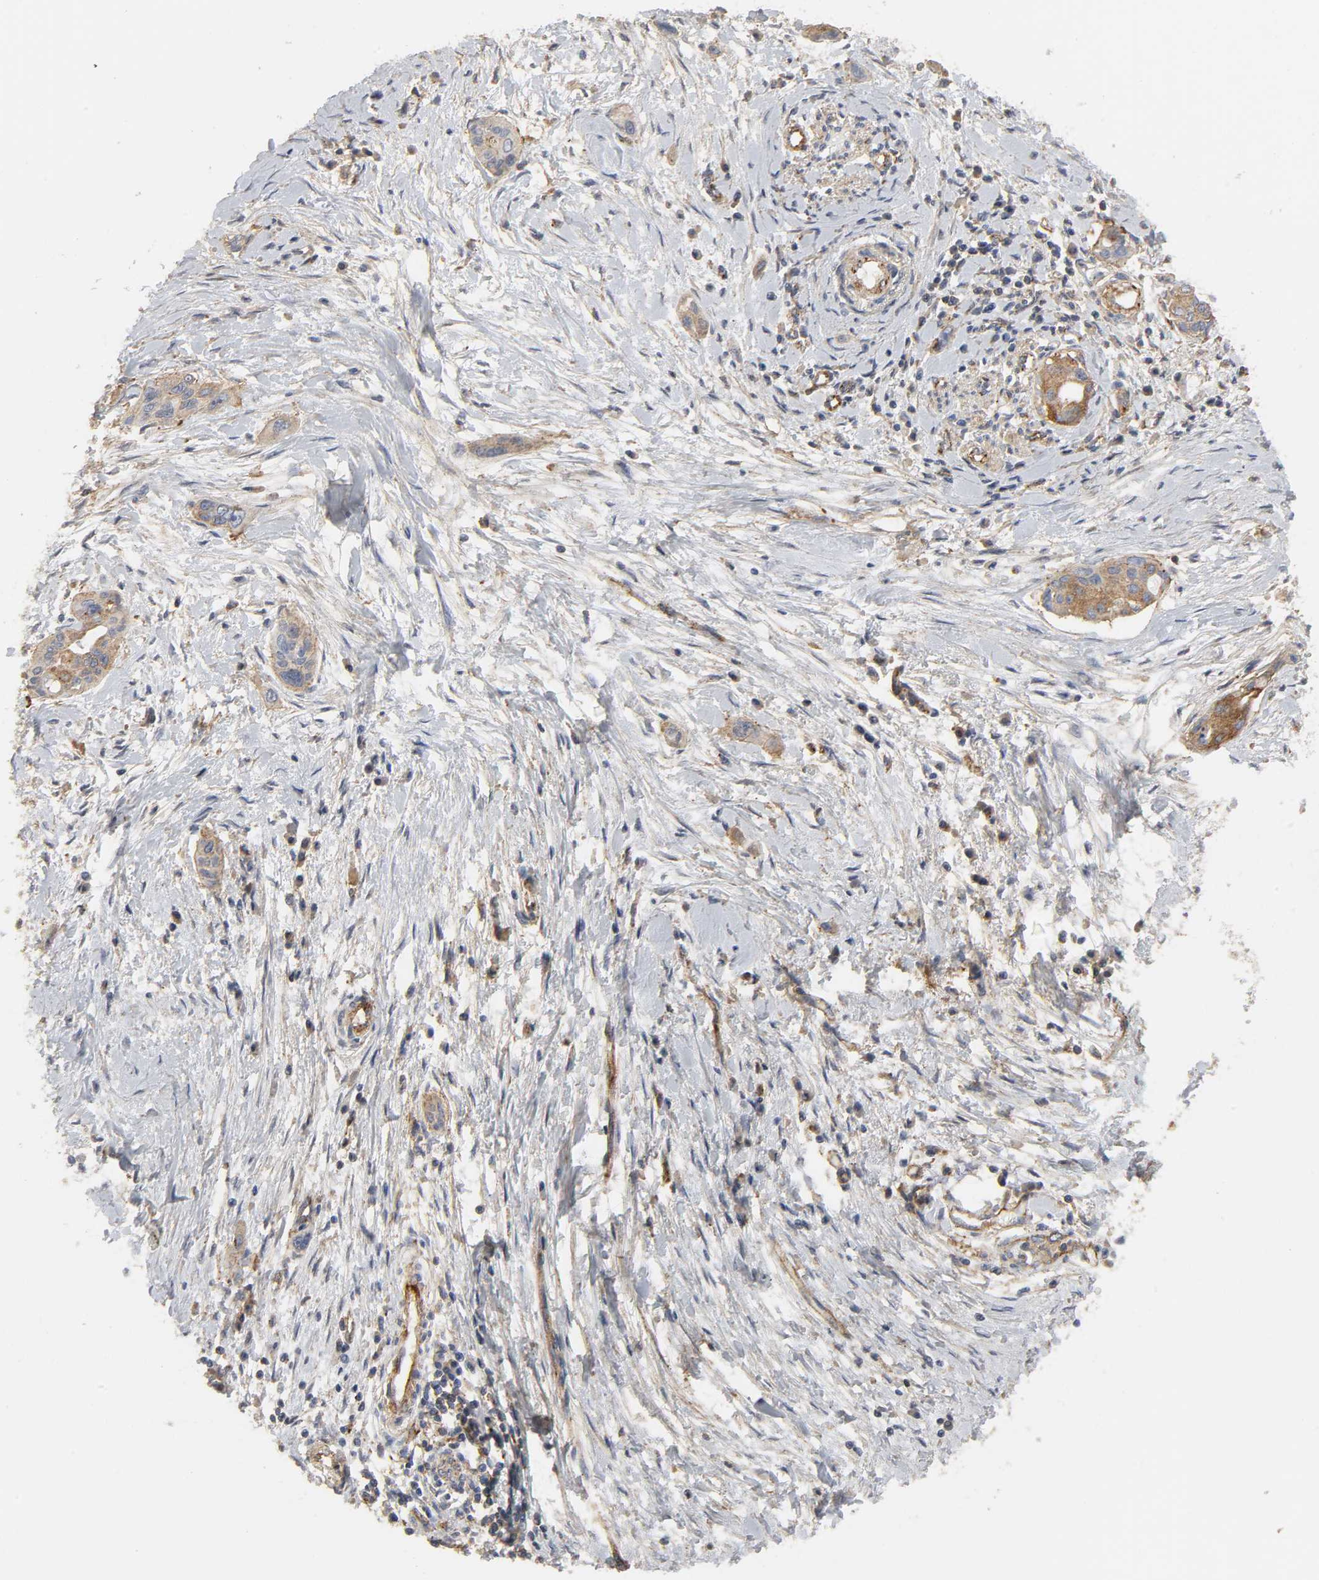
{"staining": {"intensity": "strong", "quantity": ">75%", "location": "cytoplasmic/membranous"}, "tissue": "pancreatic cancer", "cell_type": "Tumor cells", "image_type": "cancer", "snomed": [{"axis": "morphology", "description": "Adenocarcinoma, NOS"}, {"axis": "topography", "description": "Pancreas"}], "caption": "IHC photomicrograph of pancreatic cancer stained for a protein (brown), which displays high levels of strong cytoplasmic/membranous staining in approximately >75% of tumor cells.", "gene": "SH3GLB1", "patient": {"sex": "female", "age": 60}}